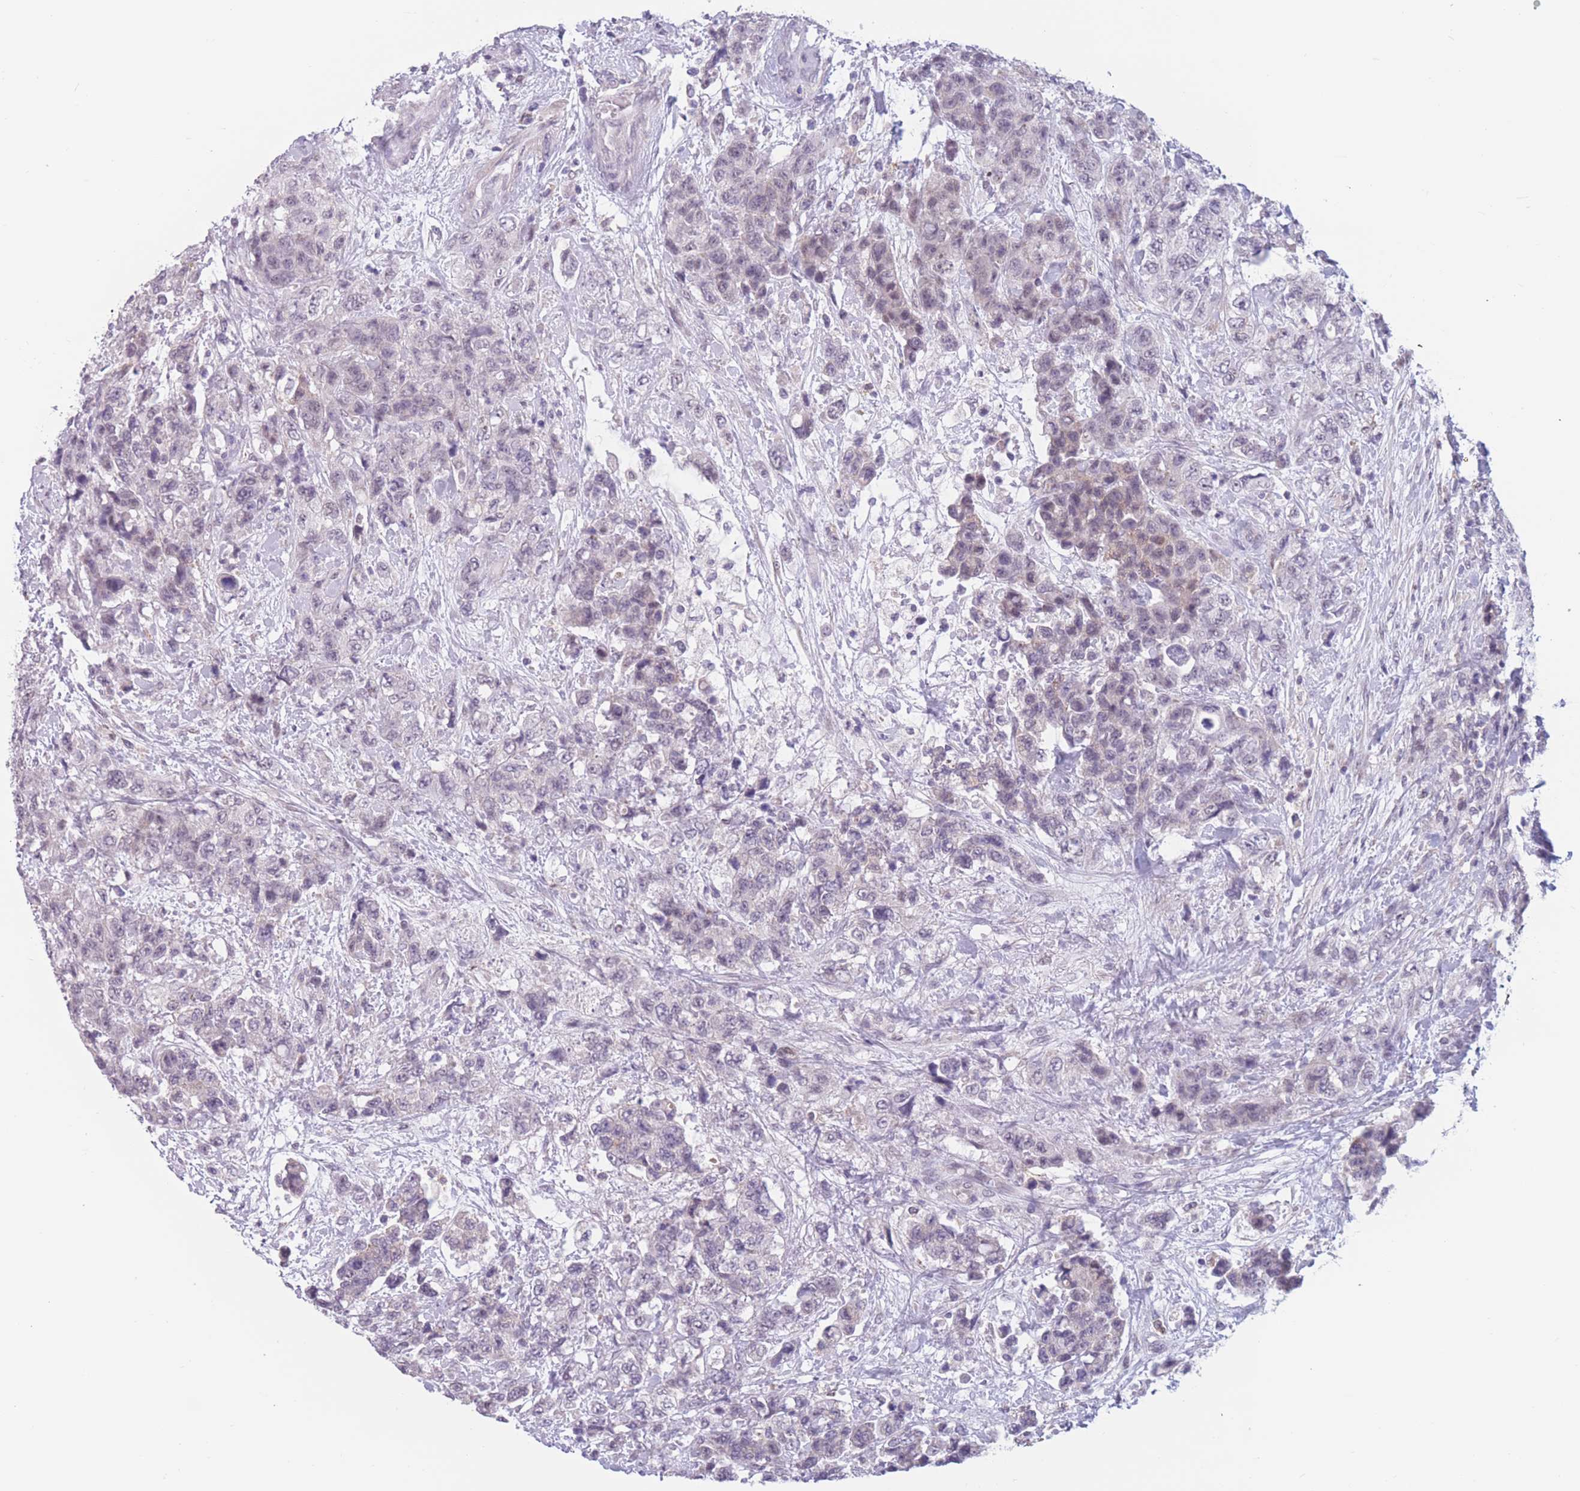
{"staining": {"intensity": "negative", "quantity": "none", "location": "none"}, "tissue": "urothelial cancer", "cell_type": "Tumor cells", "image_type": "cancer", "snomed": [{"axis": "morphology", "description": "Urothelial carcinoma, High grade"}, {"axis": "topography", "description": "Urinary bladder"}], "caption": "Immunohistochemistry (IHC) photomicrograph of human high-grade urothelial carcinoma stained for a protein (brown), which displays no positivity in tumor cells. (DAB (3,3'-diaminobenzidine) immunohistochemistry, high magnification).", "gene": "PODXL", "patient": {"sex": "female", "age": 78}}